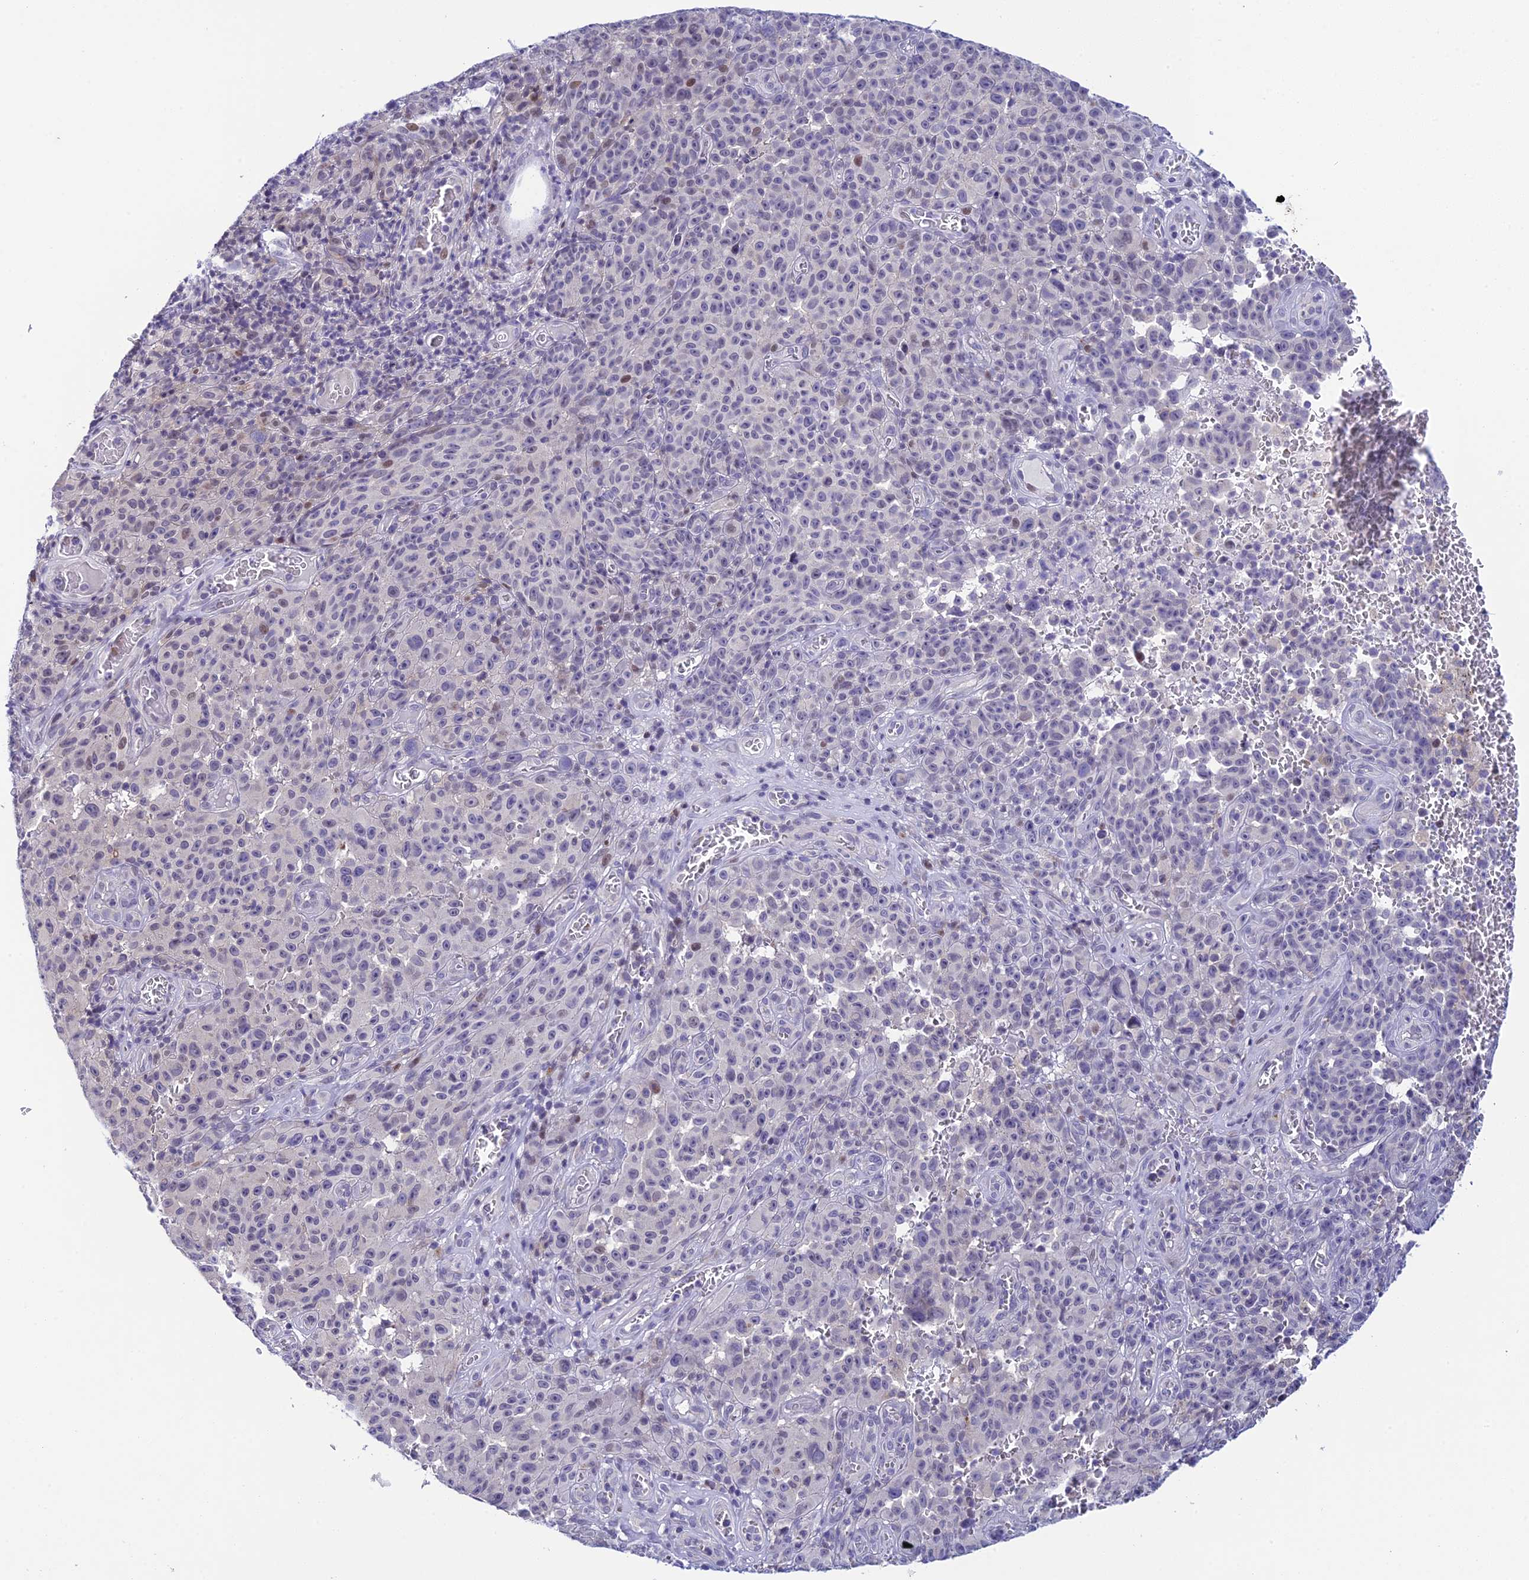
{"staining": {"intensity": "weak", "quantity": "<25%", "location": "nuclear"}, "tissue": "melanoma", "cell_type": "Tumor cells", "image_type": "cancer", "snomed": [{"axis": "morphology", "description": "Malignant melanoma, NOS"}, {"axis": "topography", "description": "Skin"}], "caption": "Human malignant melanoma stained for a protein using IHC demonstrates no staining in tumor cells.", "gene": "RASGEF1B", "patient": {"sex": "female", "age": 82}}